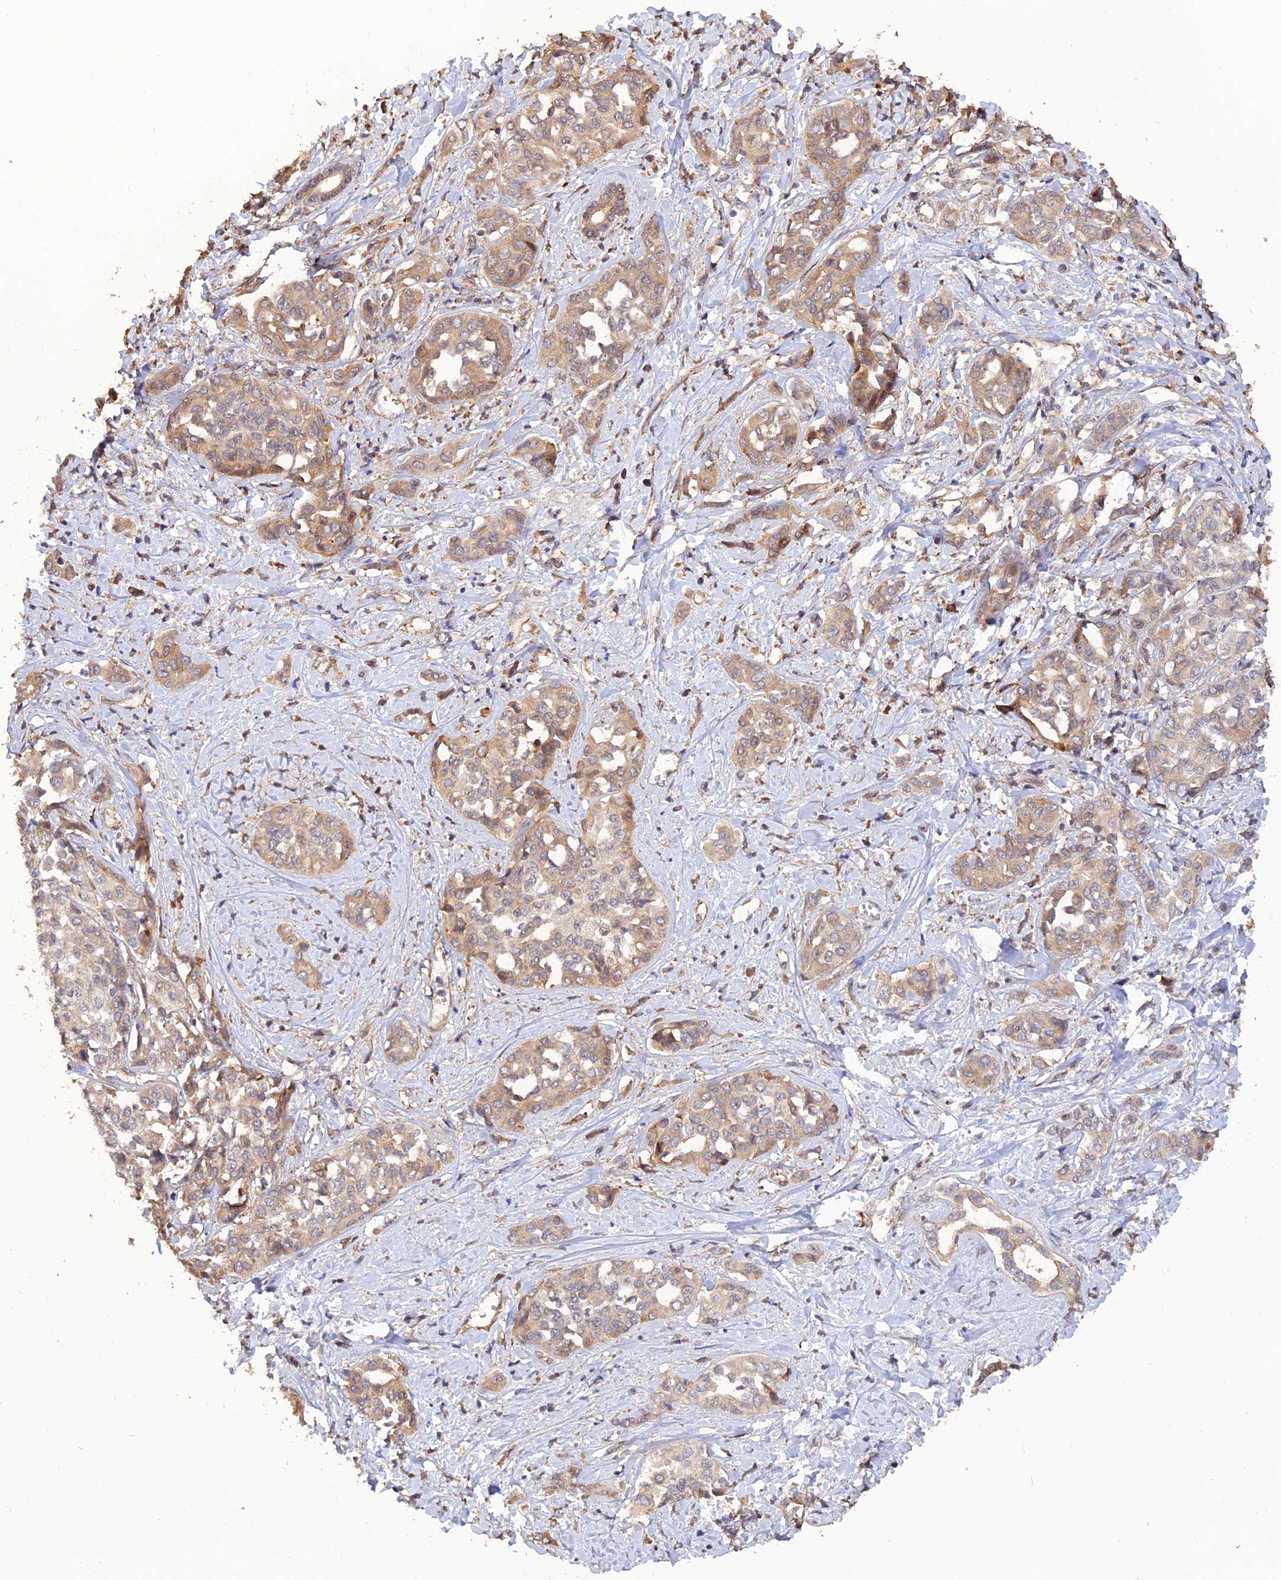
{"staining": {"intensity": "weak", "quantity": ">75%", "location": "cytoplasmic/membranous"}, "tissue": "liver cancer", "cell_type": "Tumor cells", "image_type": "cancer", "snomed": [{"axis": "morphology", "description": "Cholangiocarcinoma"}, {"axis": "topography", "description": "Liver"}], "caption": "This image reveals immunohistochemistry staining of liver cholangiocarcinoma, with low weak cytoplasmic/membranous positivity in approximately >75% of tumor cells.", "gene": "CREBL2", "patient": {"sex": "female", "age": 77}}